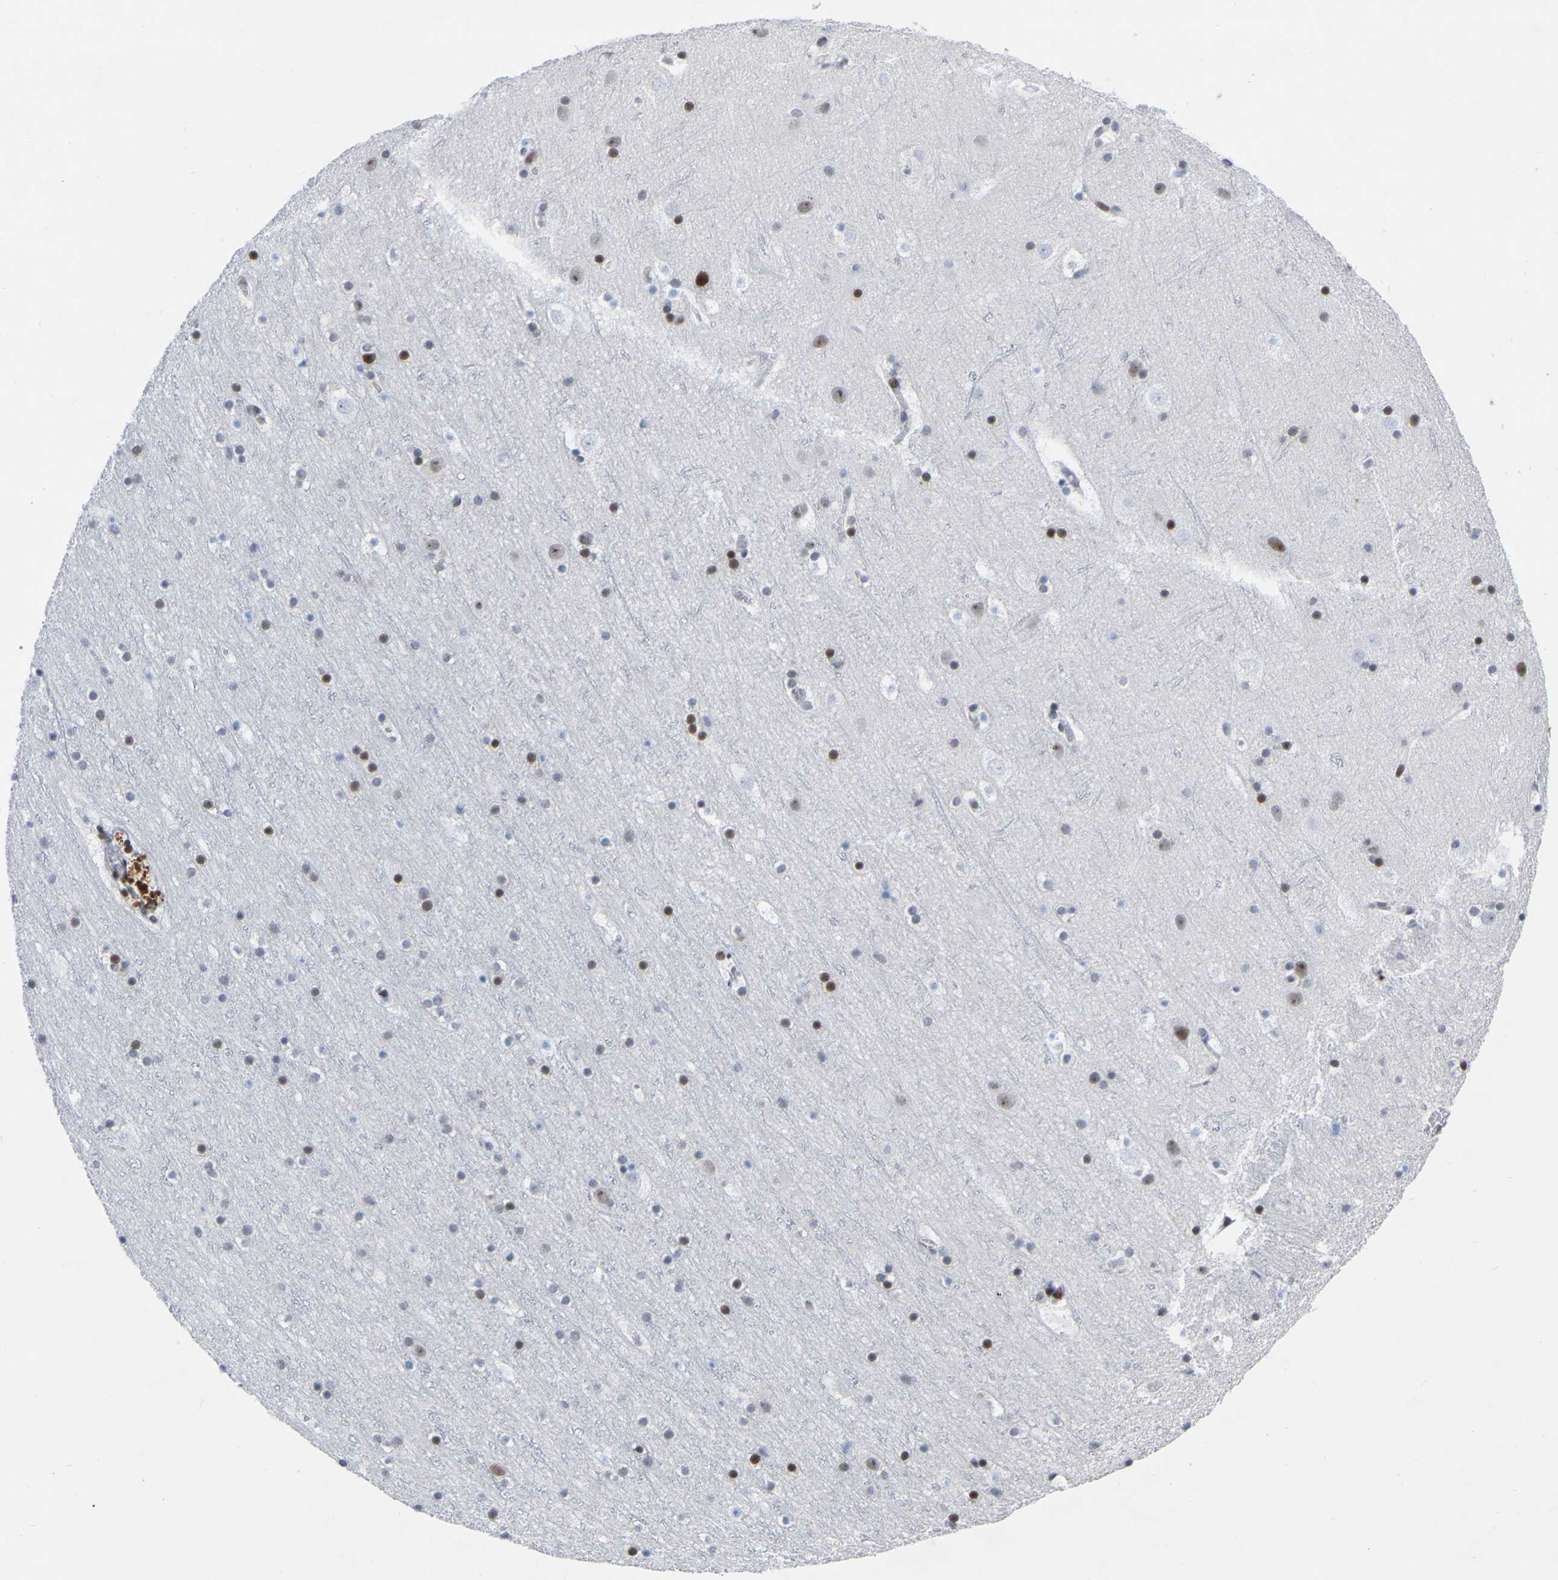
{"staining": {"intensity": "moderate", "quantity": ">75%", "location": "nuclear"}, "tissue": "cerebral cortex", "cell_type": "Endothelial cells", "image_type": "normal", "snomed": [{"axis": "morphology", "description": "Normal tissue, NOS"}, {"axis": "topography", "description": "Cerebral cortex"}], "caption": "Moderate nuclear protein staining is present in approximately >75% of endothelial cells in cerebral cortex. Nuclei are stained in blue.", "gene": "PRCC", "patient": {"sex": "male", "age": 45}}